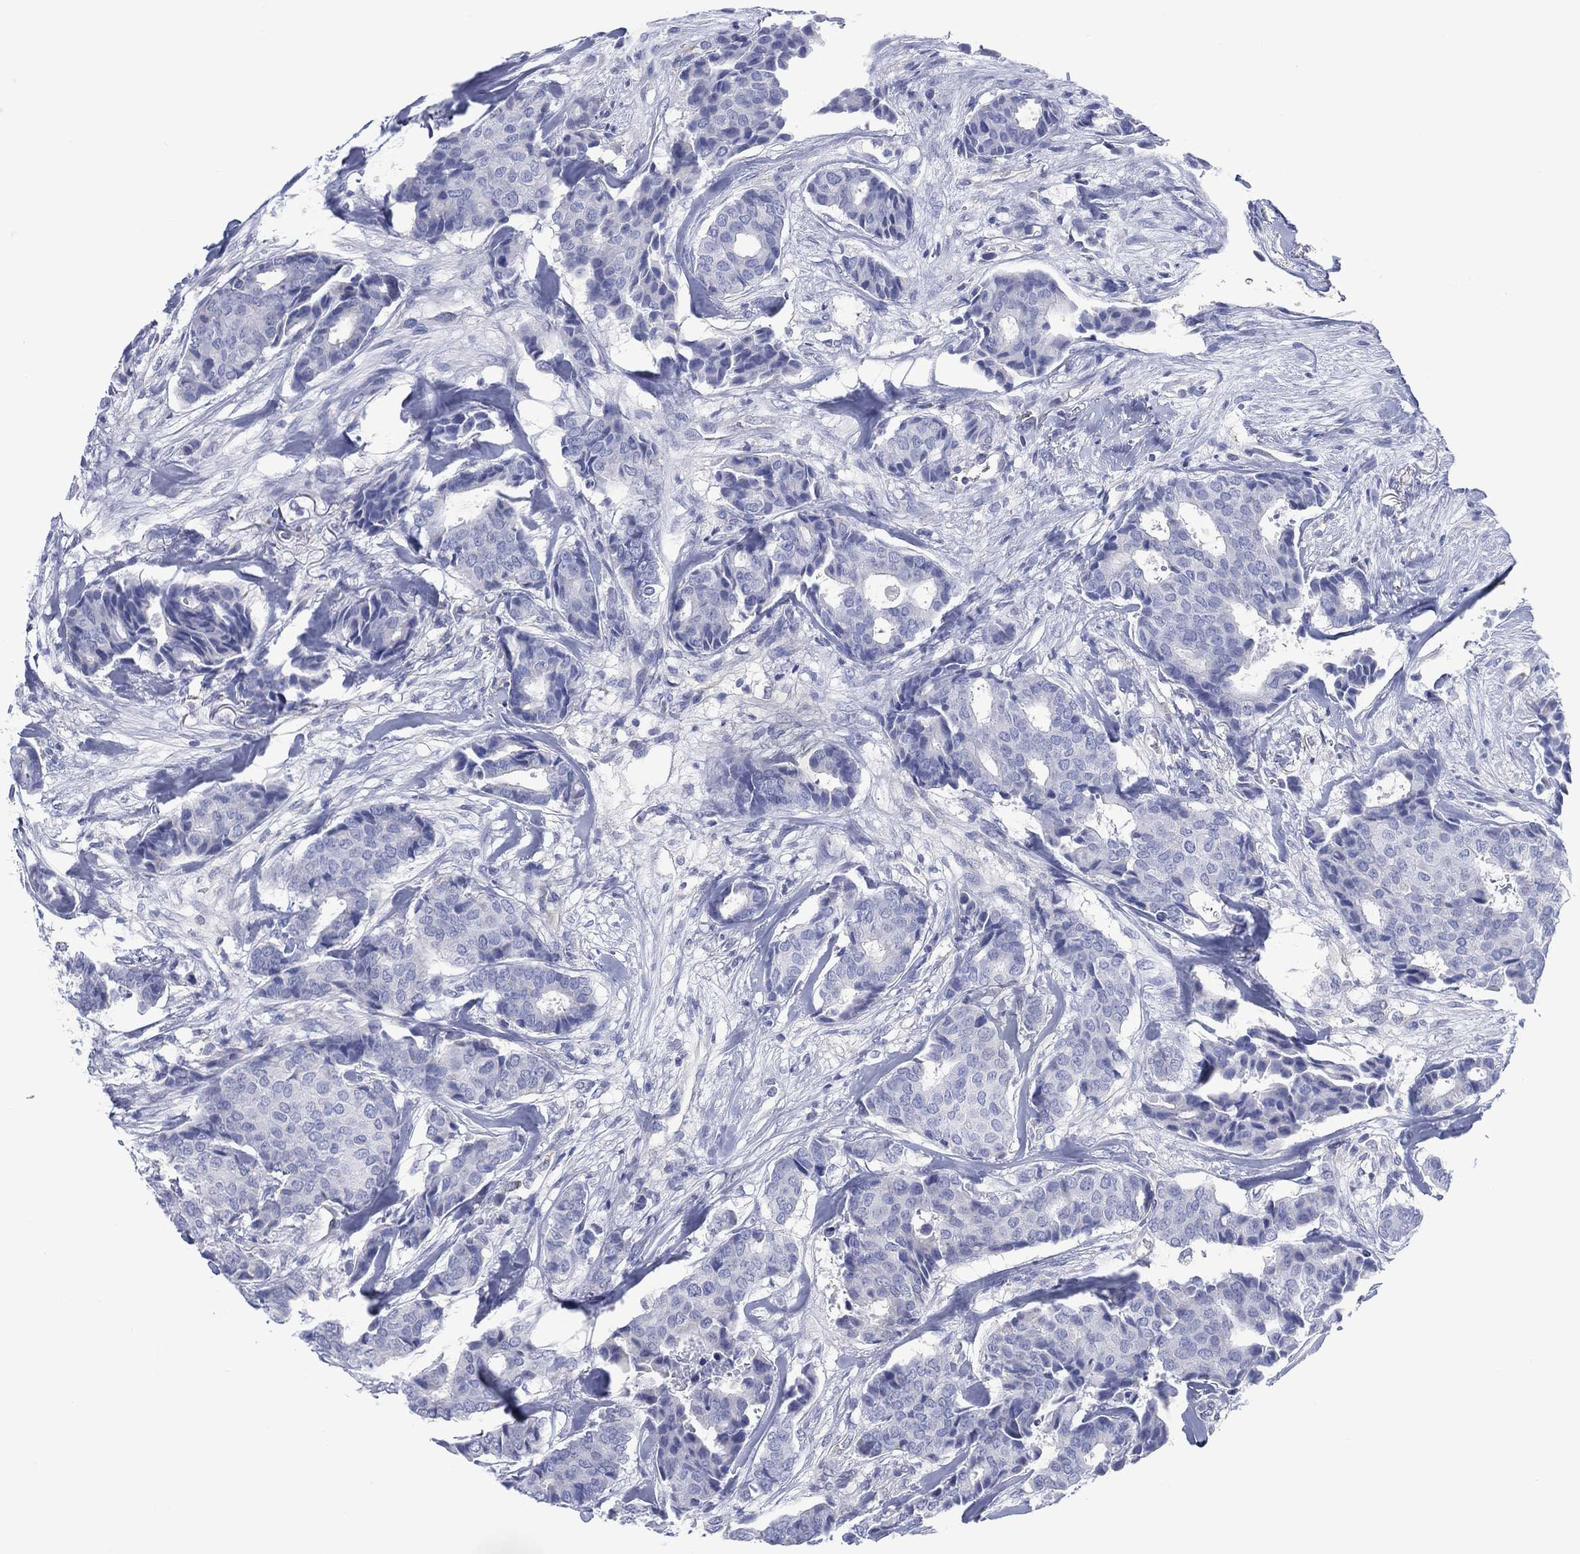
{"staining": {"intensity": "negative", "quantity": "none", "location": "none"}, "tissue": "breast cancer", "cell_type": "Tumor cells", "image_type": "cancer", "snomed": [{"axis": "morphology", "description": "Duct carcinoma"}, {"axis": "topography", "description": "Breast"}], "caption": "Immunohistochemistry (IHC) of human breast cancer (intraductal carcinoma) reveals no staining in tumor cells.", "gene": "DDI1", "patient": {"sex": "female", "age": 75}}